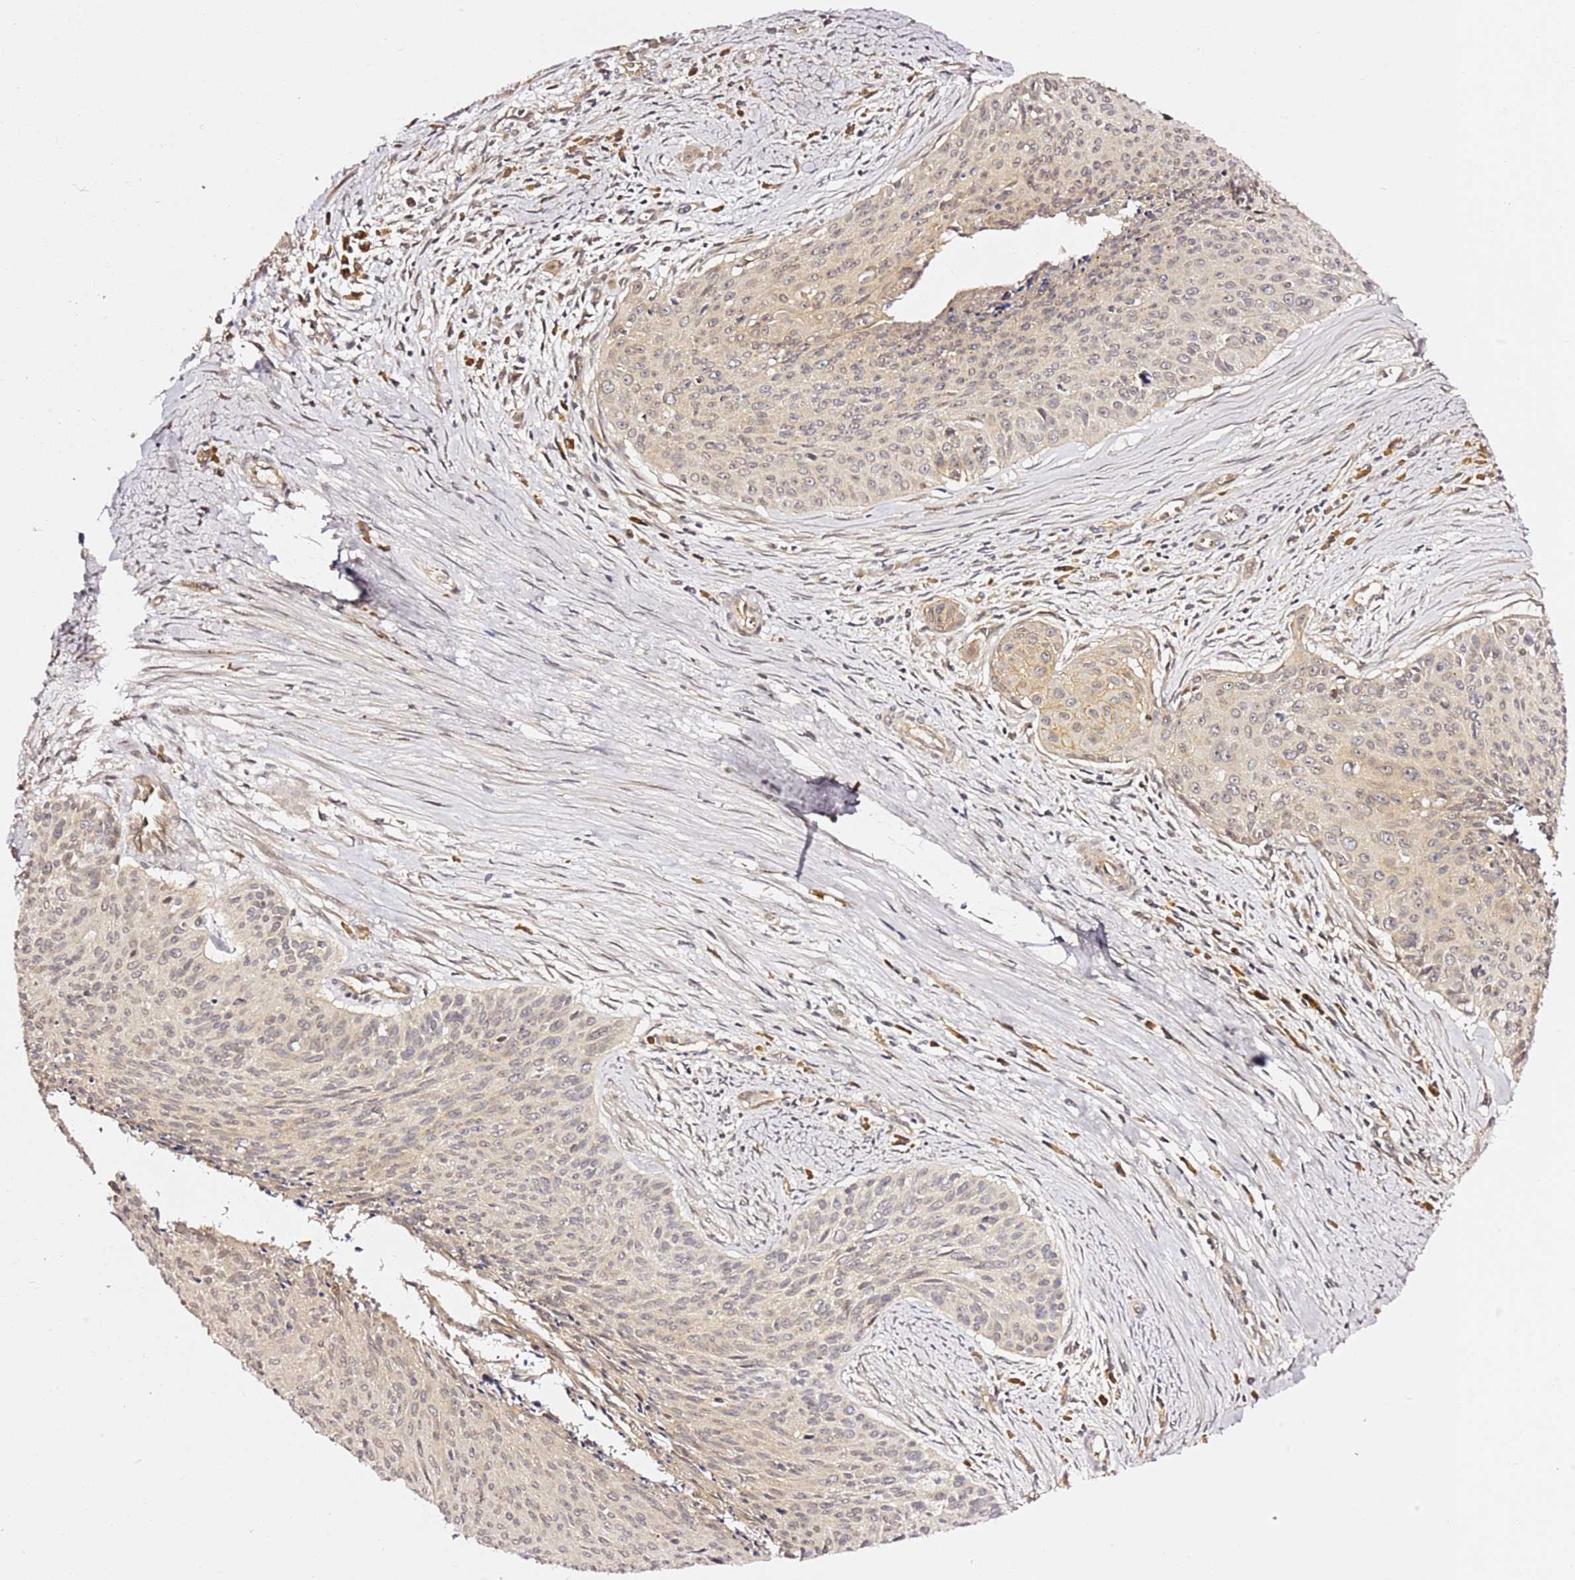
{"staining": {"intensity": "weak", "quantity": "<25%", "location": "cytoplasmic/membranous"}, "tissue": "cervical cancer", "cell_type": "Tumor cells", "image_type": "cancer", "snomed": [{"axis": "morphology", "description": "Squamous cell carcinoma, NOS"}, {"axis": "topography", "description": "Cervix"}], "caption": "There is no significant positivity in tumor cells of squamous cell carcinoma (cervical).", "gene": "OSBPL2", "patient": {"sex": "female", "age": 55}}